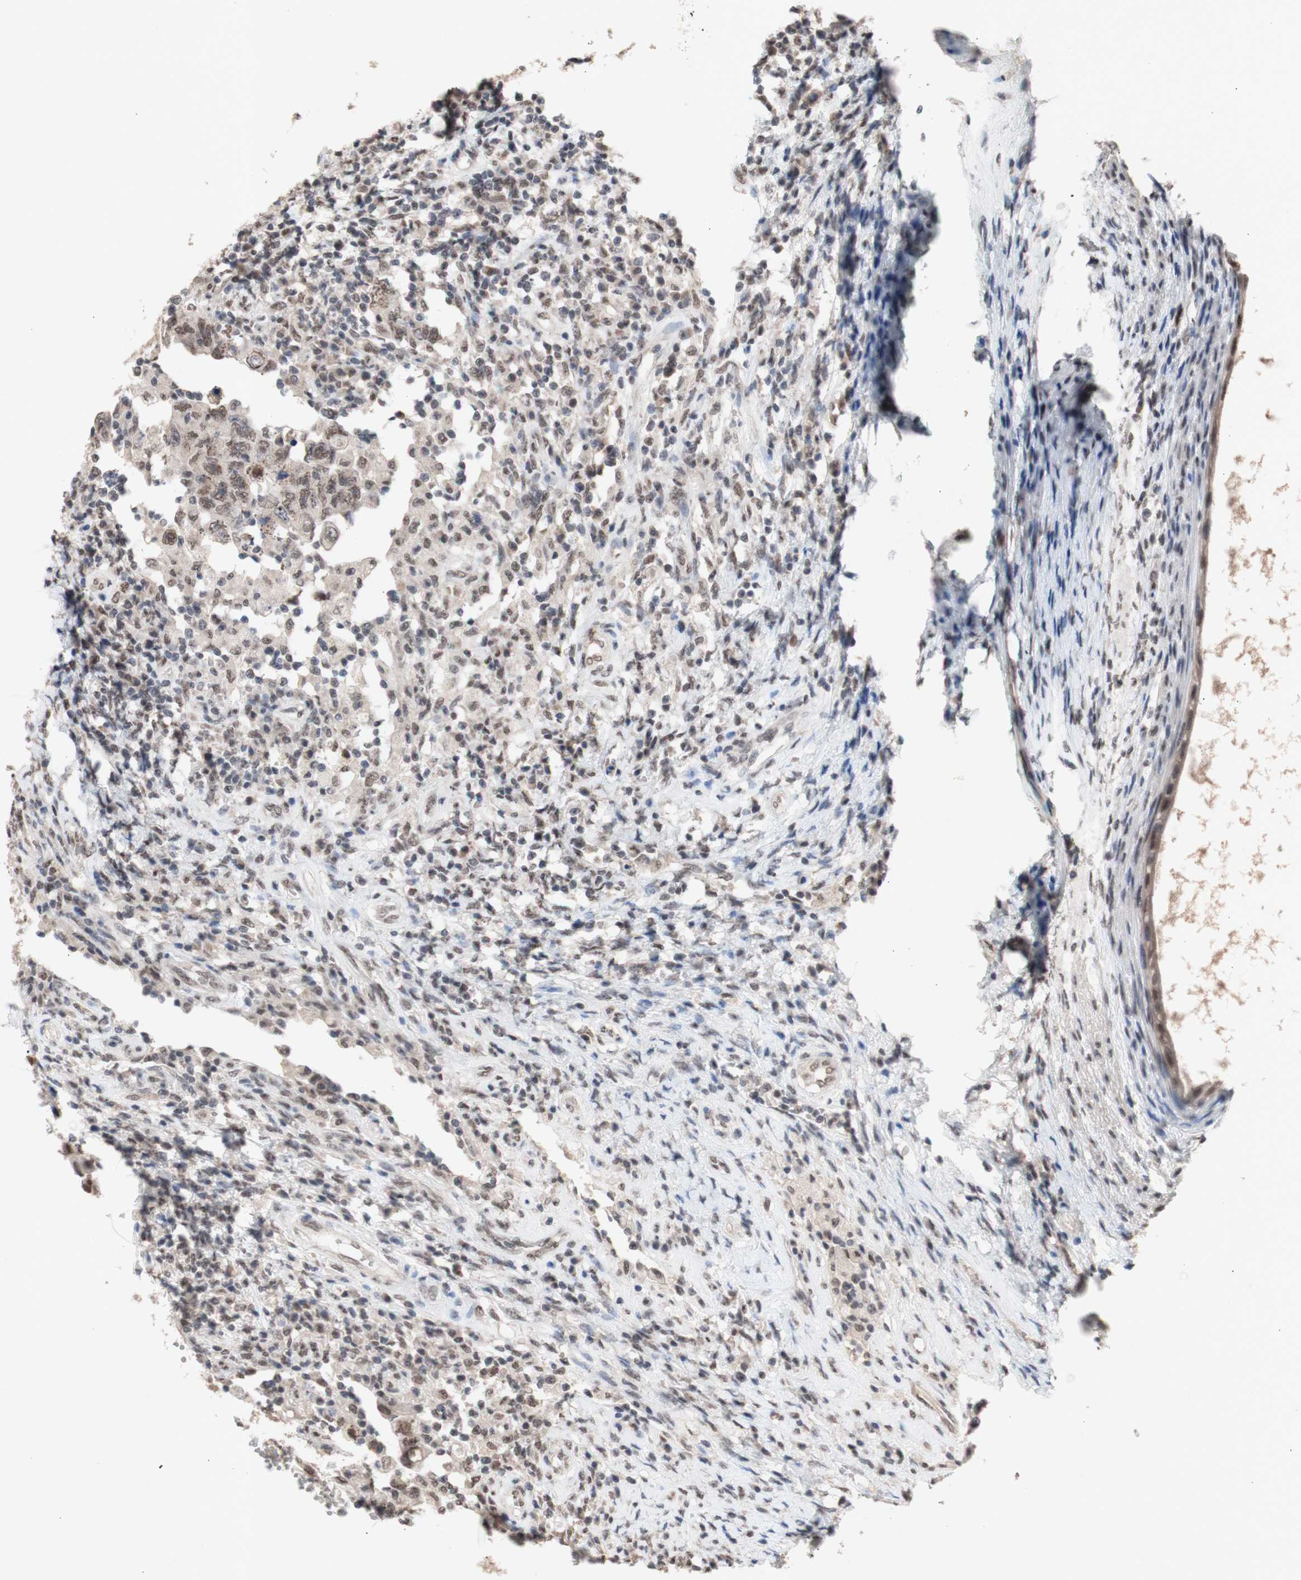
{"staining": {"intensity": "weak", "quantity": ">75%", "location": "nuclear"}, "tissue": "testis cancer", "cell_type": "Tumor cells", "image_type": "cancer", "snomed": [{"axis": "morphology", "description": "Carcinoma, Embryonal, NOS"}, {"axis": "topography", "description": "Testis"}], "caption": "Tumor cells reveal low levels of weak nuclear staining in about >75% of cells in human testis cancer (embryonal carcinoma).", "gene": "SFPQ", "patient": {"sex": "male", "age": 26}}